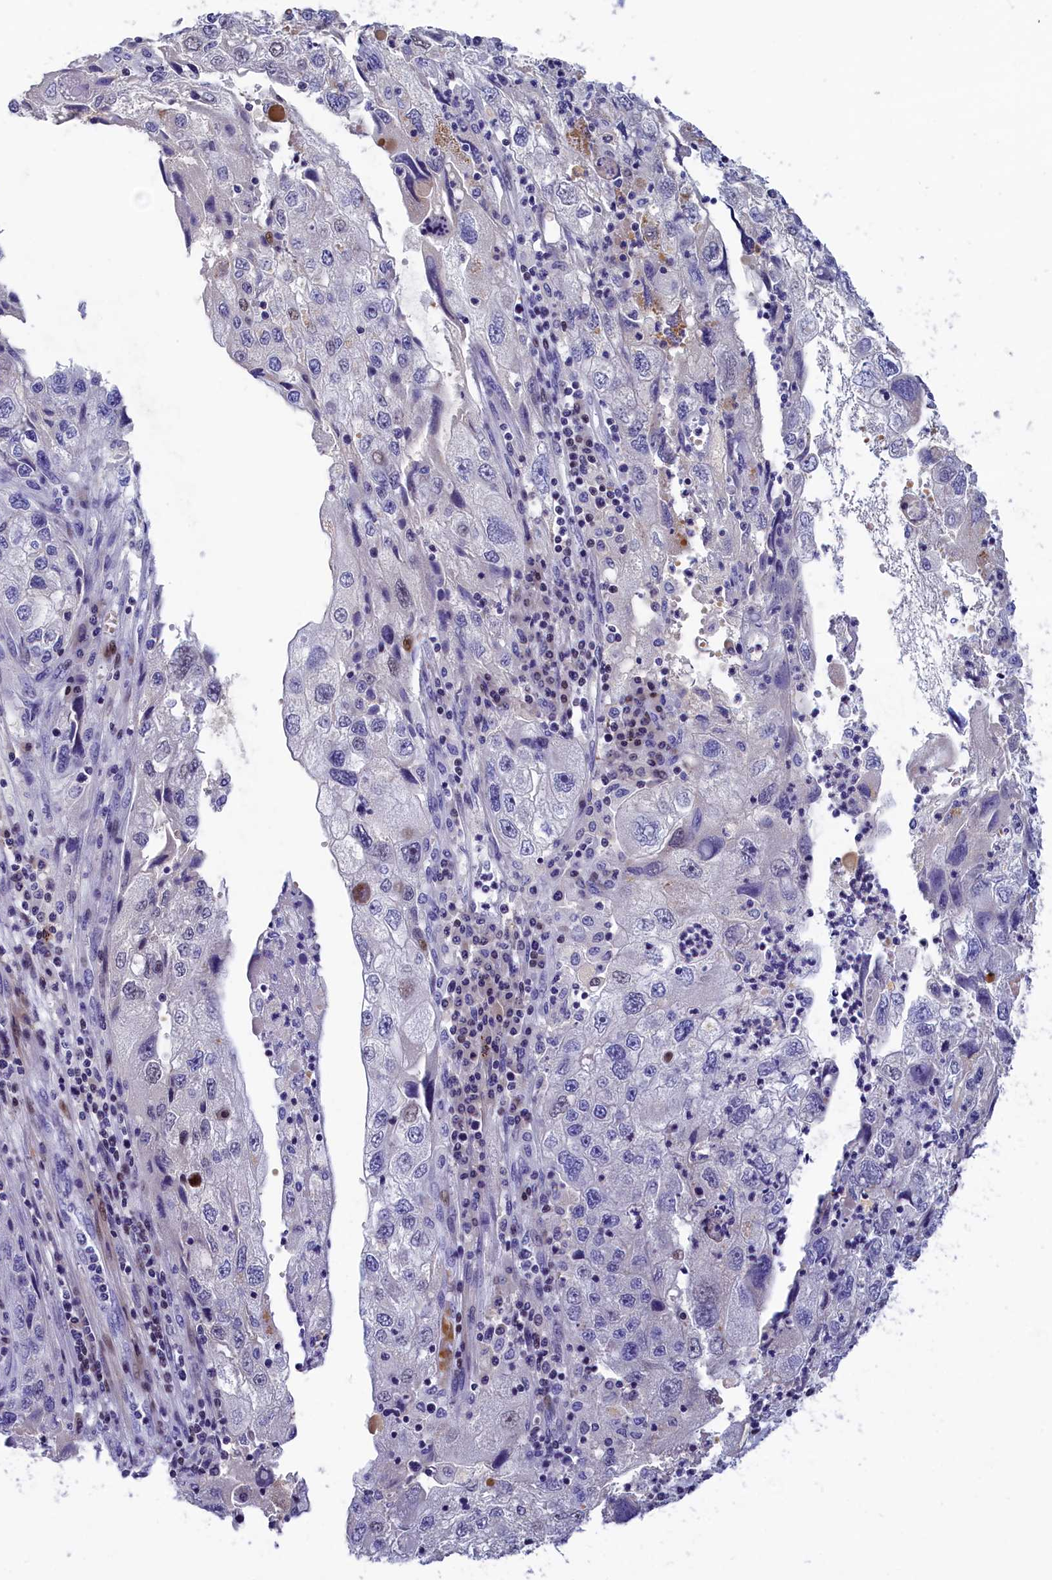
{"staining": {"intensity": "negative", "quantity": "none", "location": "none"}, "tissue": "endometrial cancer", "cell_type": "Tumor cells", "image_type": "cancer", "snomed": [{"axis": "morphology", "description": "Adenocarcinoma, NOS"}, {"axis": "topography", "description": "Endometrium"}], "caption": "DAB (3,3'-diaminobenzidine) immunohistochemical staining of endometrial adenocarcinoma demonstrates no significant positivity in tumor cells.", "gene": "NKPD1", "patient": {"sex": "female", "age": 49}}